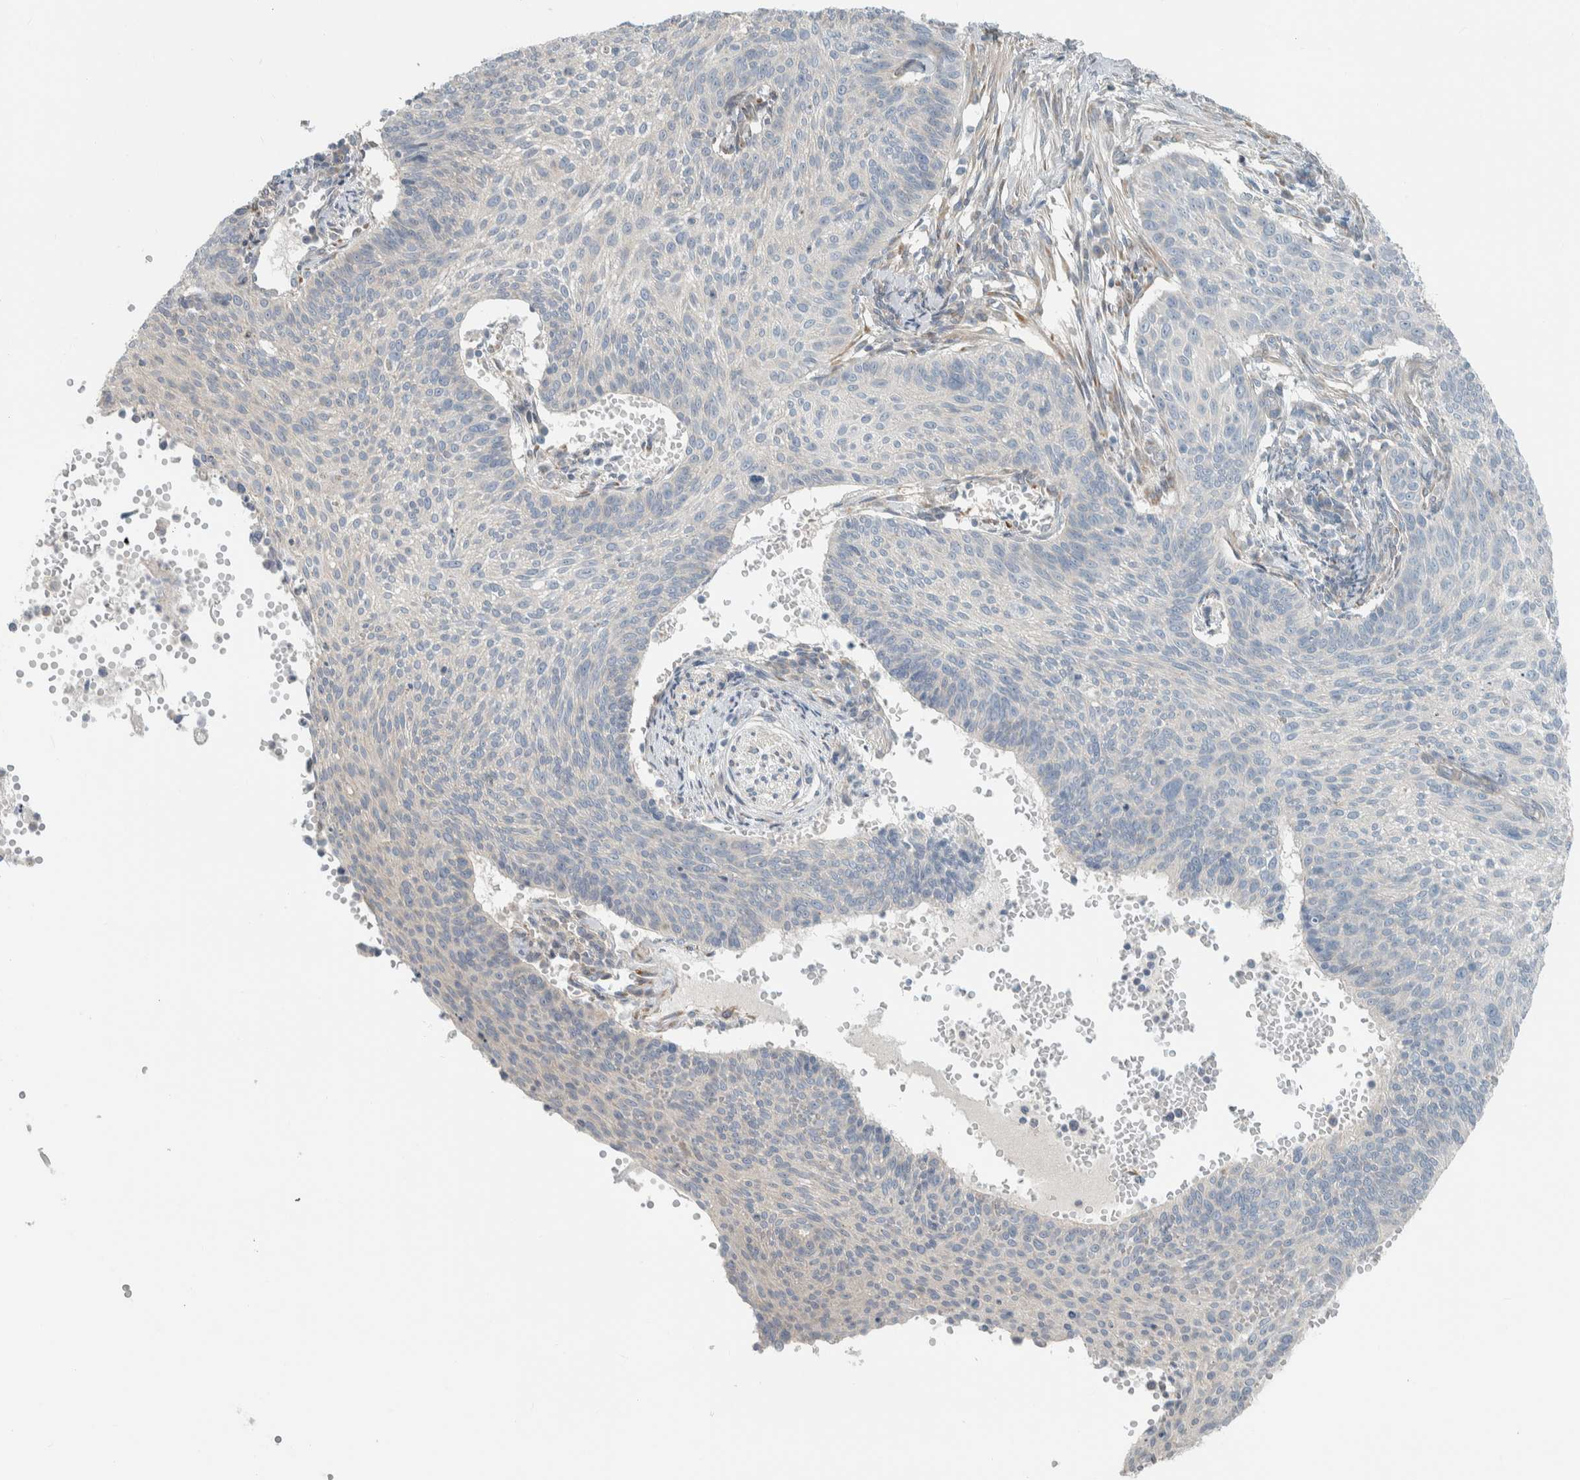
{"staining": {"intensity": "negative", "quantity": "none", "location": "none"}, "tissue": "cervical cancer", "cell_type": "Tumor cells", "image_type": "cancer", "snomed": [{"axis": "morphology", "description": "Squamous cell carcinoma, NOS"}, {"axis": "topography", "description": "Cervix"}], "caption": "Human cervical cancer (squamous cell carcinoma) stained for a protein using IHC exhibits no positivity in tumor cells.", "gene": "HGS", "patient": {"sex": "female", "age": 70}}